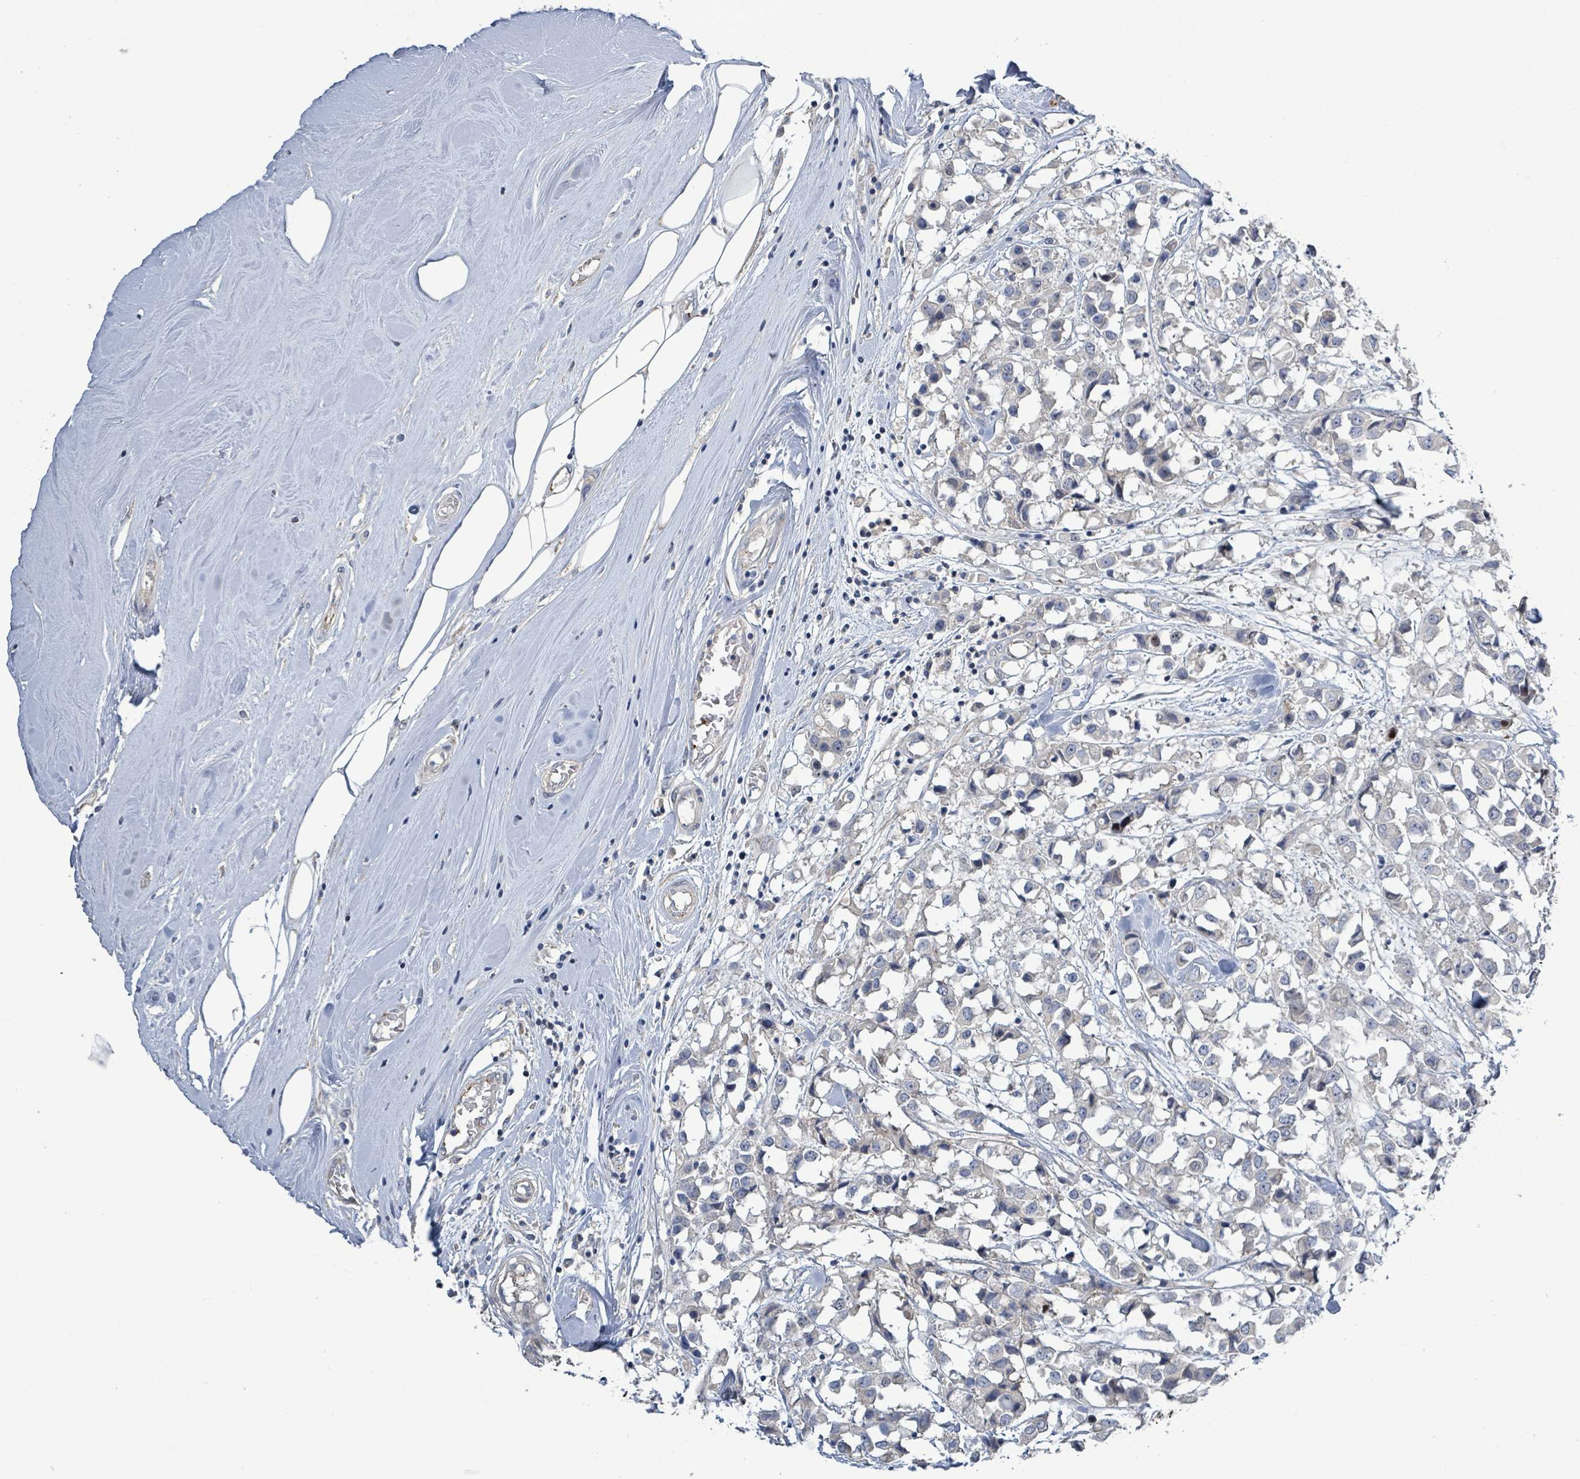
{"staining": {"intensity": "negative", "quantity": "none", "location": "none"}, "tissue": "breast cancer", "cell_type": "Tumor cells", "image_type": "cancer", "snomed": [{"axis": "morphology", "description": "Duct carcinoma"}, {"axis": "topography", "description": "Breast"}], "caption": "The histopathology image displays no significant staining in tumor cells of infiltrating ductal carcinoma (breast).", "gene": "KRAS", "patient": {"sex": "female", "age": 61}}